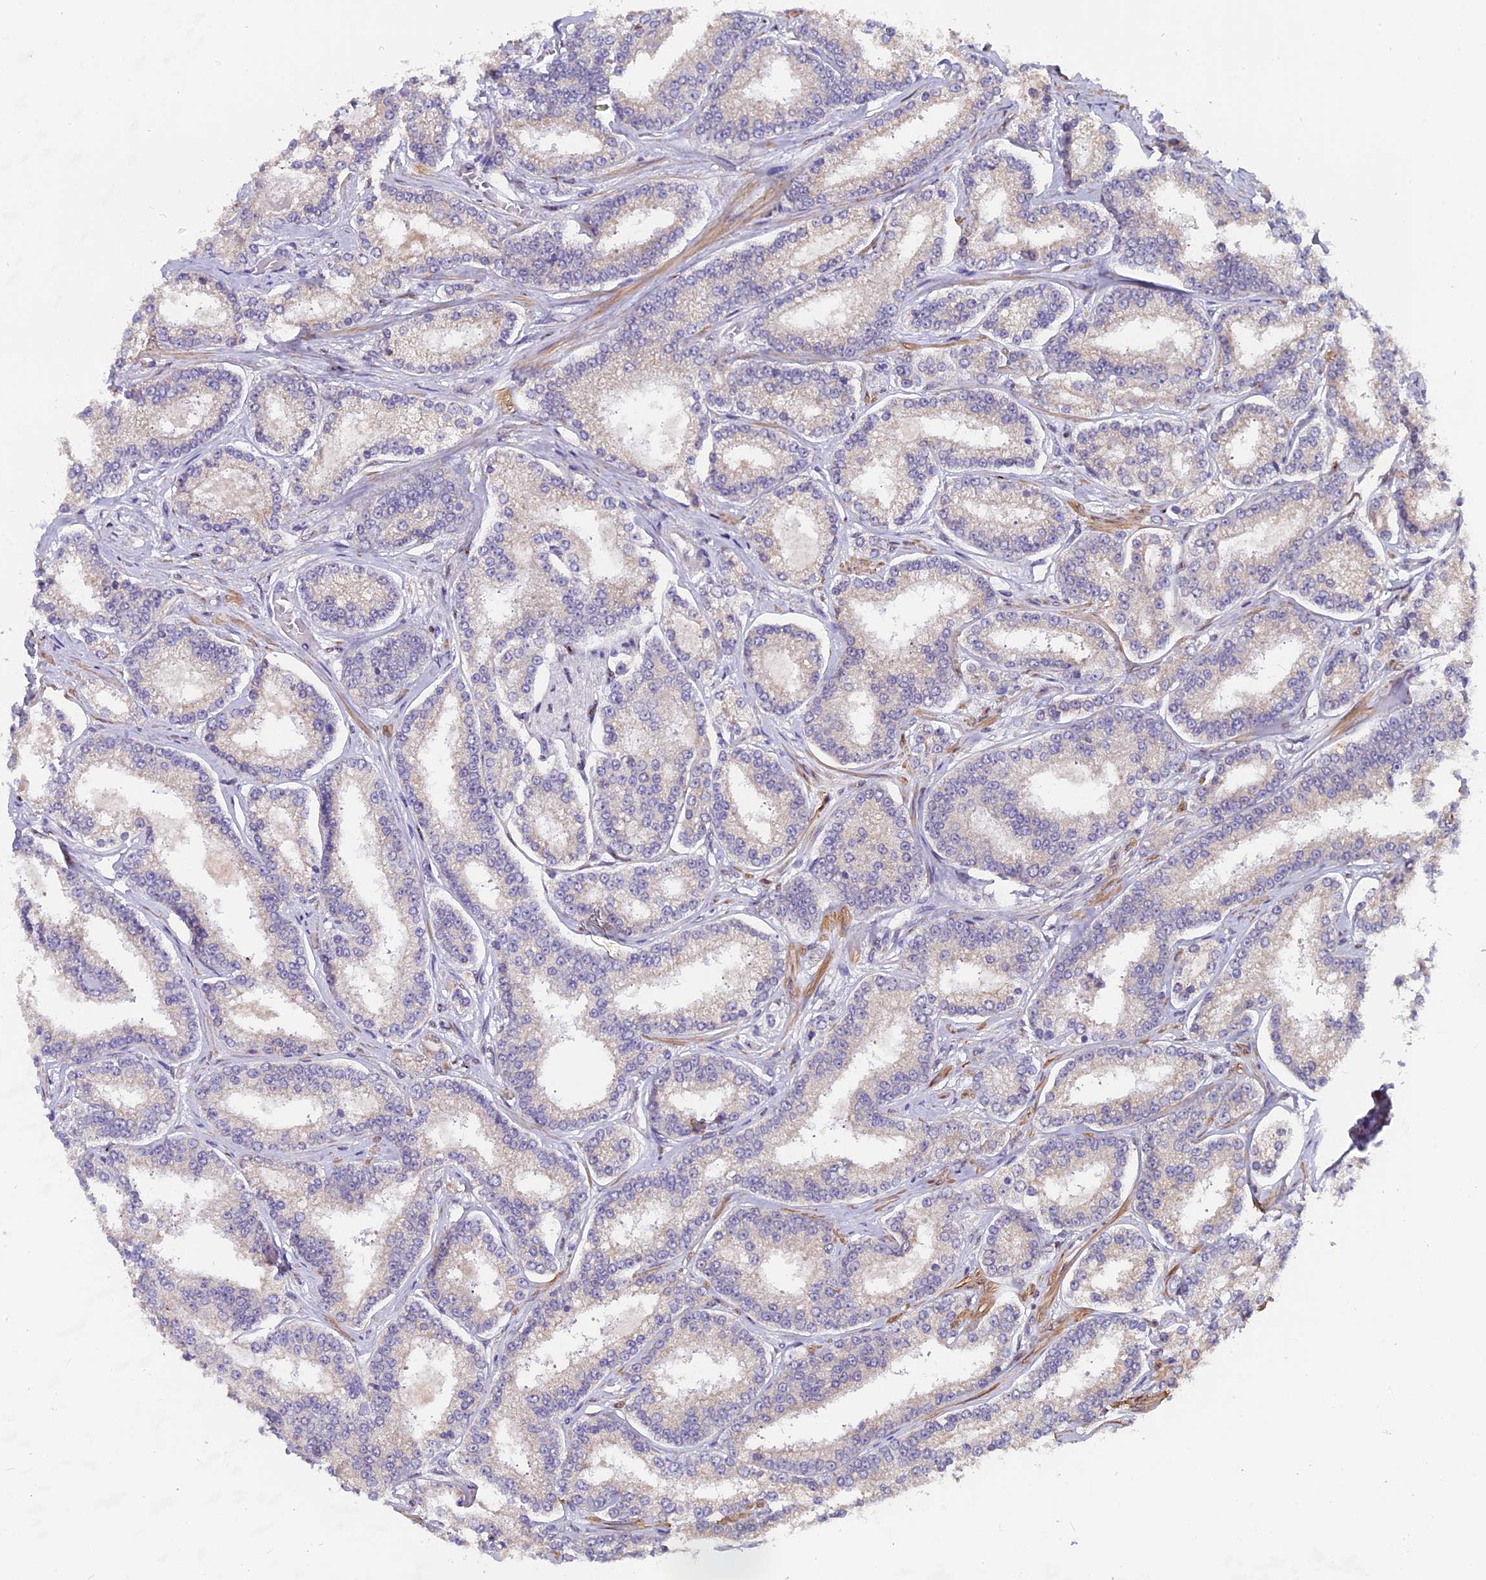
{"staining": {"intensity": "negative", "quantity": "none", "location": "none"}, "tissue": "prostate cancer", "cell_type": "Tumor cells", "image_type": "cancer", "snomed": [{"axis": "morphology", "description": "Normal tissue, NOS"}, {"axis": "morphology", "description": "Adenocarcinoma, High grade"}, {"axis": "topography", "description": "Prostate"}], "caption": "Tumor cells are negative for brown protein staining in prostate cancer (adenocarcinoma (high-grade)). The staining is performed using DAB (3,3'-diaminobenzidine) brown chromogen with nuclei counter-stained in using hematoxylin.", "gene": "FAM118B", "patient": {"sex": "male", "age": 83}}